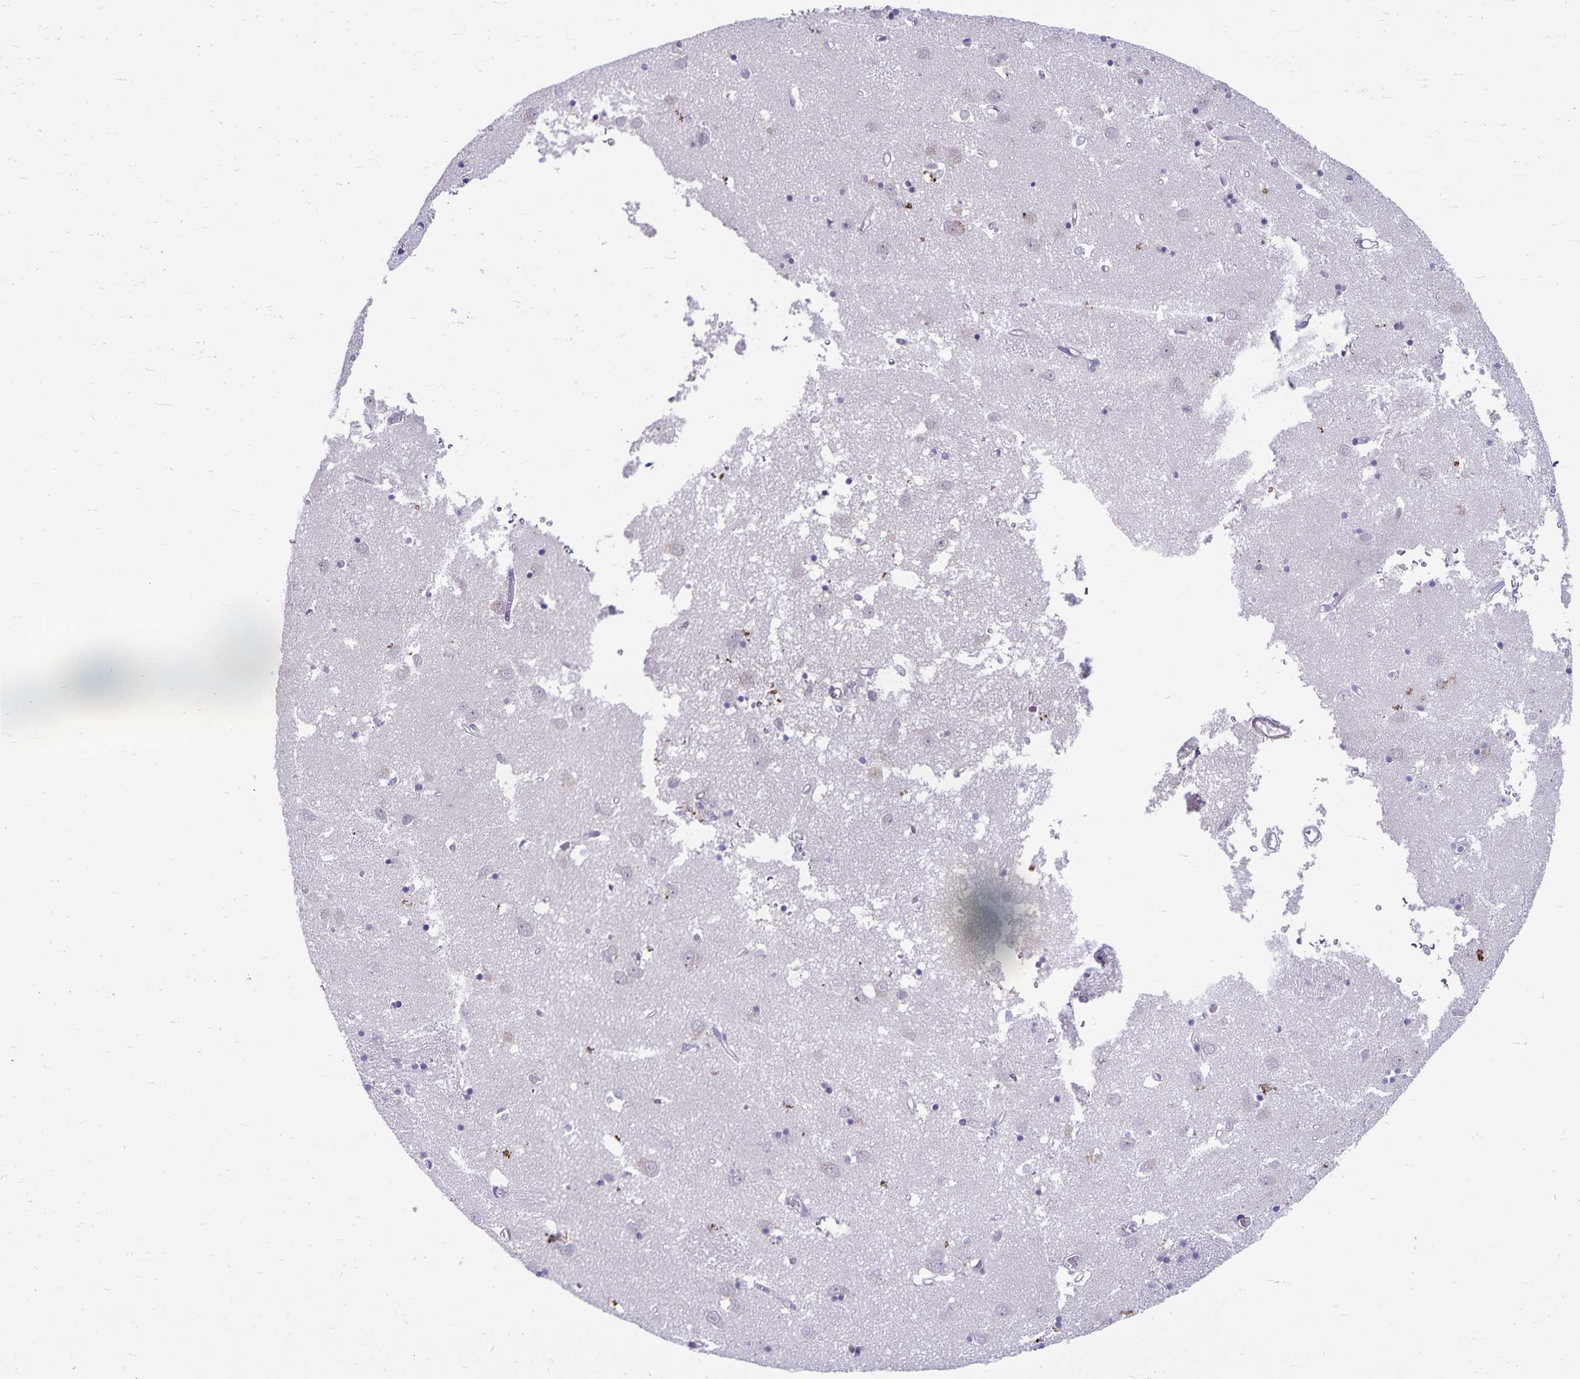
{"staining": {"intensity": "negative", "quantity": "none", "location": "none"}, "tissue": "caudate", "cell_type": "Glial cells", "image_type": "normal", "snomed": [{"axis": "morphology", "description": "Normal tissue, NOS"}, {"axis": "topography", "description": "Lateral ventricle wall"}], "caption": "The IHC photomicrograph has no significant positivity in glial cells of caudate.", "gene": "CDKN2B", "patient": {"sex": "male", "age": 70}}